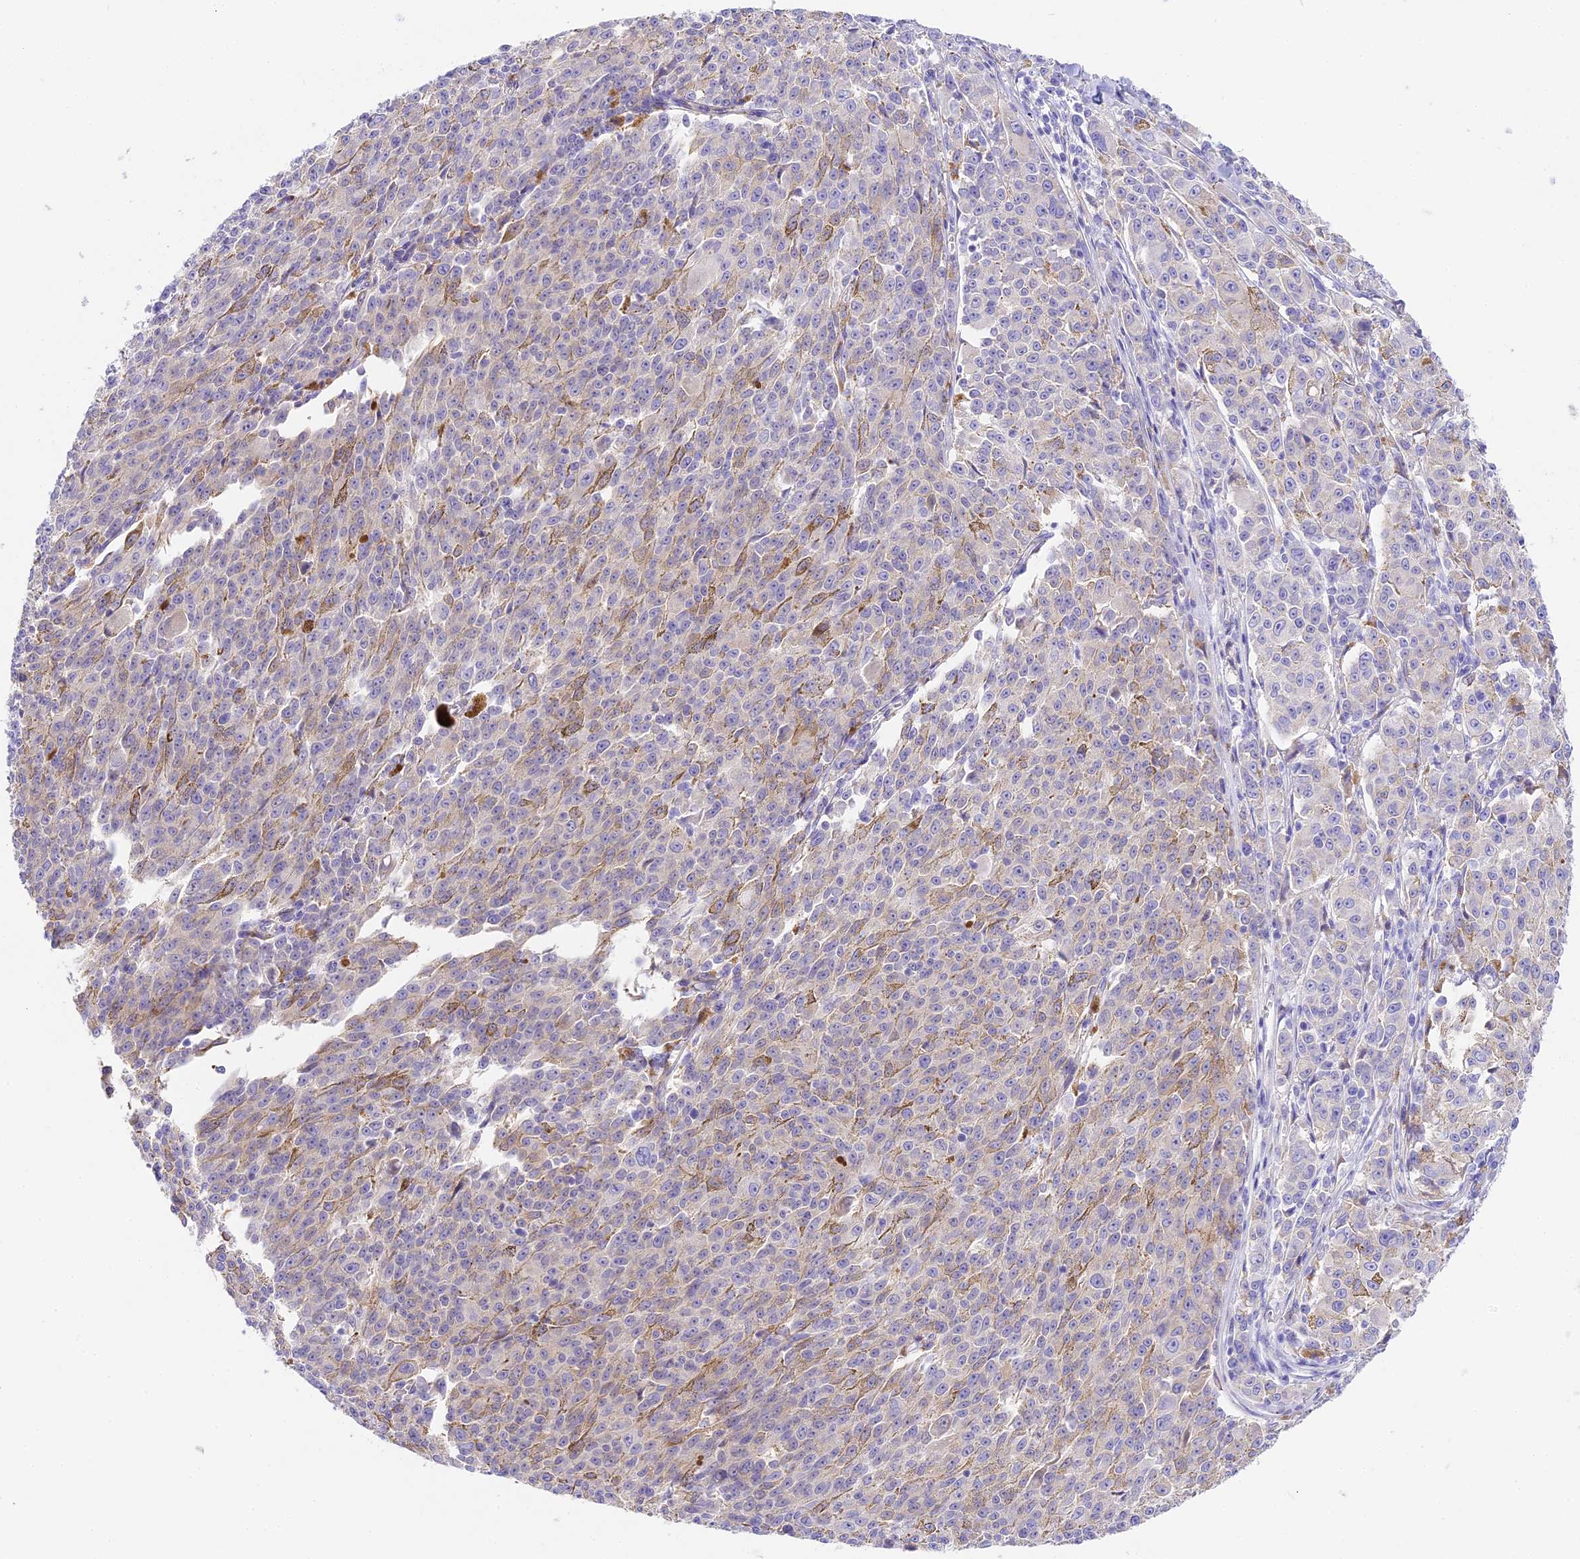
{"staining": {"intensity": "weak", "quantity": "<25%", "location": "cytoplasmic/membranous"}, "tissue": "melanoma", "cell_type": "Tumor cells", "image_type": "cancer", "snomed": [{"axis": "morphology", "description": "Malignant melanoma, NOS"}, {"axis": "topography", "description": "Skin"}], "caption": "IHC image of neoplastic tissue: human melanoma stained with DAB (3,3'-diaminobenzidine) reveals no significant protein staining in tumor cells.", "gene": "HOMER3", "patient": {"sex": "female", "age": 52}}